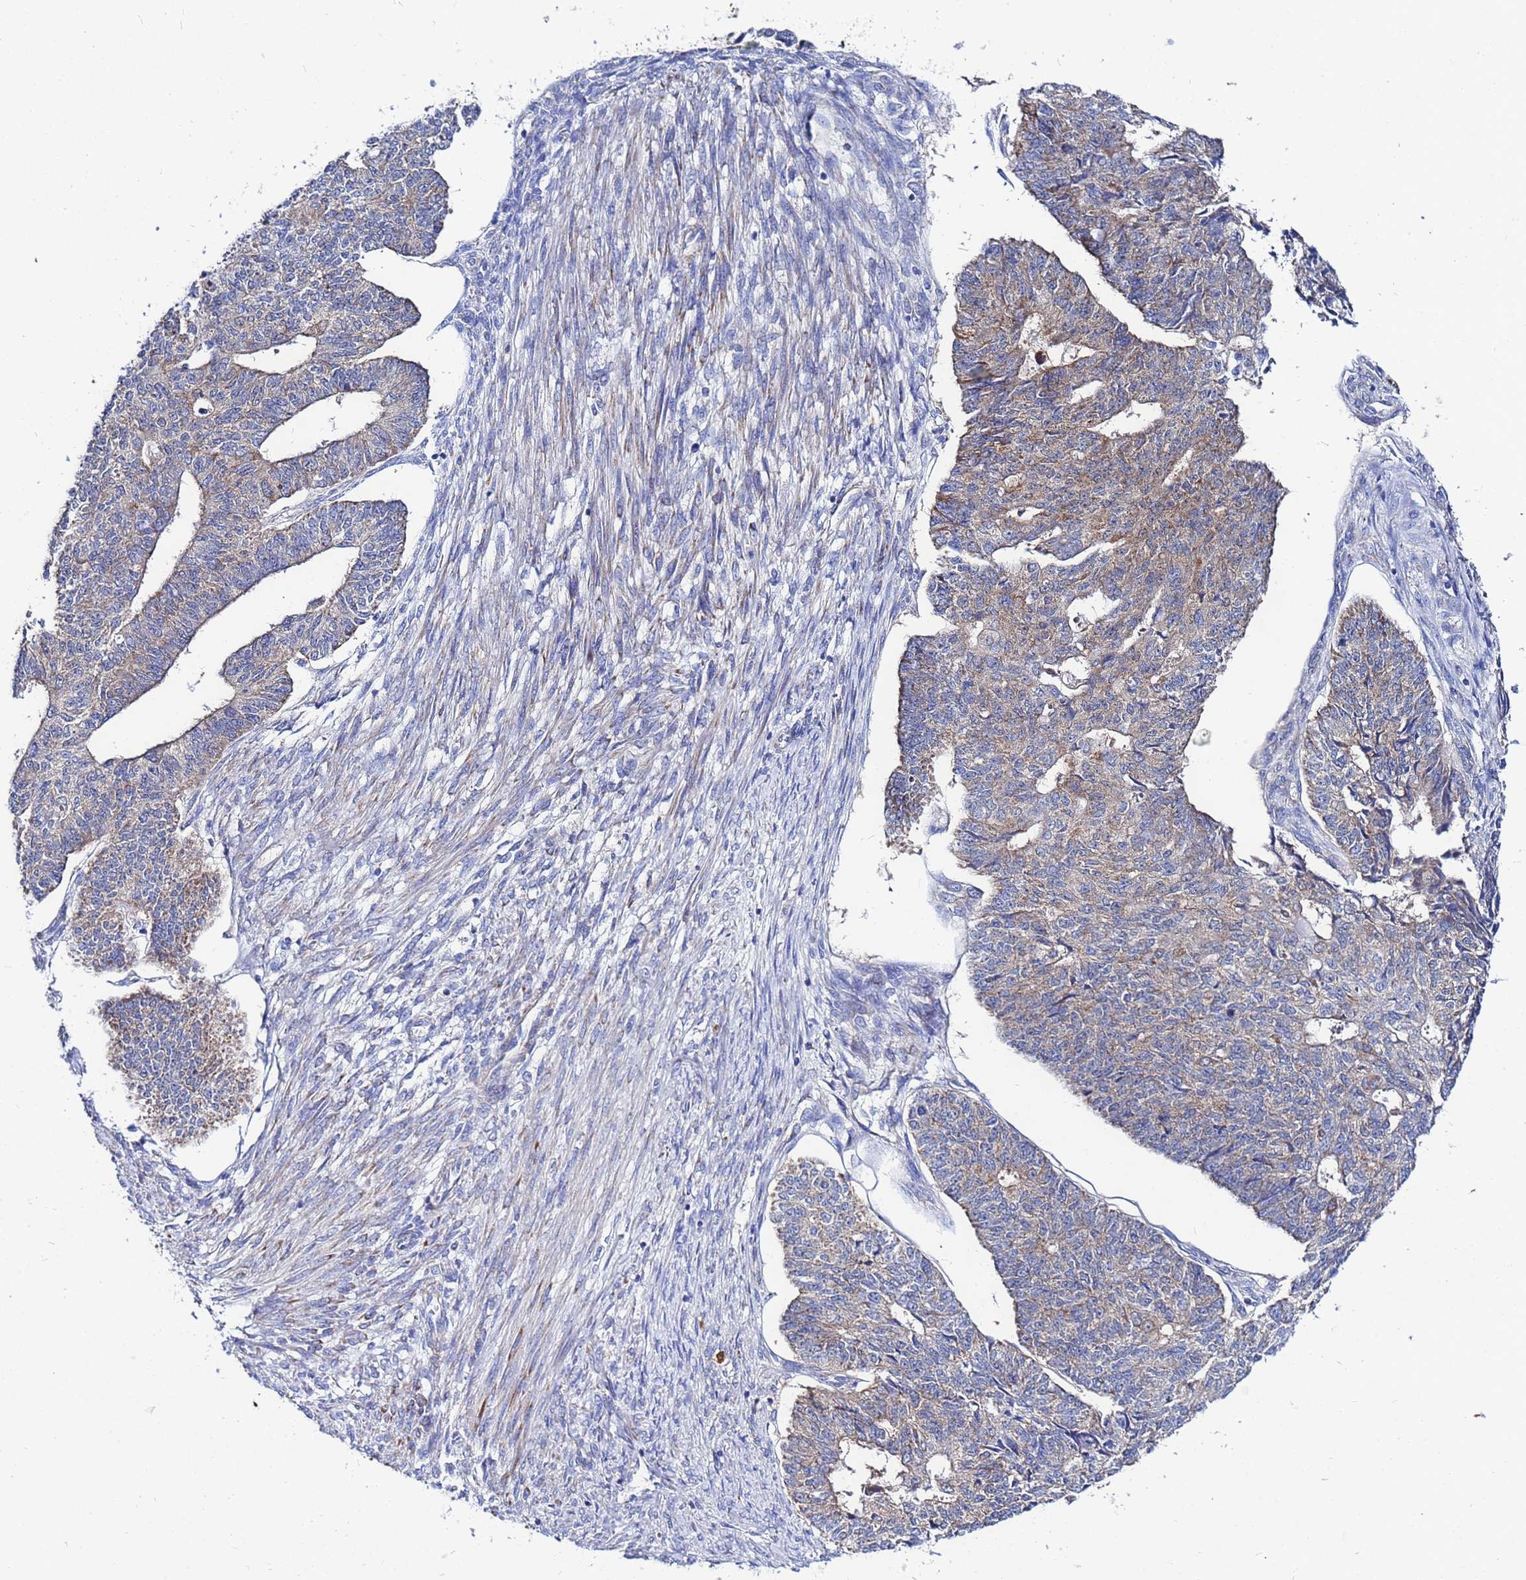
{"staining": {"intensity": "weak", "quantity": "25%-75%", "location": "cytoplasmic/membranous"}, "tissue": "endometrial cancer", "cell_type": "Tumor cells", "image_type": "cancer", "snomed": [{"axis": "morphology", "description": "Adenocarcinoma, NOS"}, {"axis": "topography", "description": "Endometrium"}], "caption": "Immunohistochemical staining of human endometrial cancer reveals low levels of weak cytoplasmic/membranous protein staining in about 25%-75% of tumor cells.", "gene": "FAHD2A", "patient": {"sex": "female", "age": 32}}